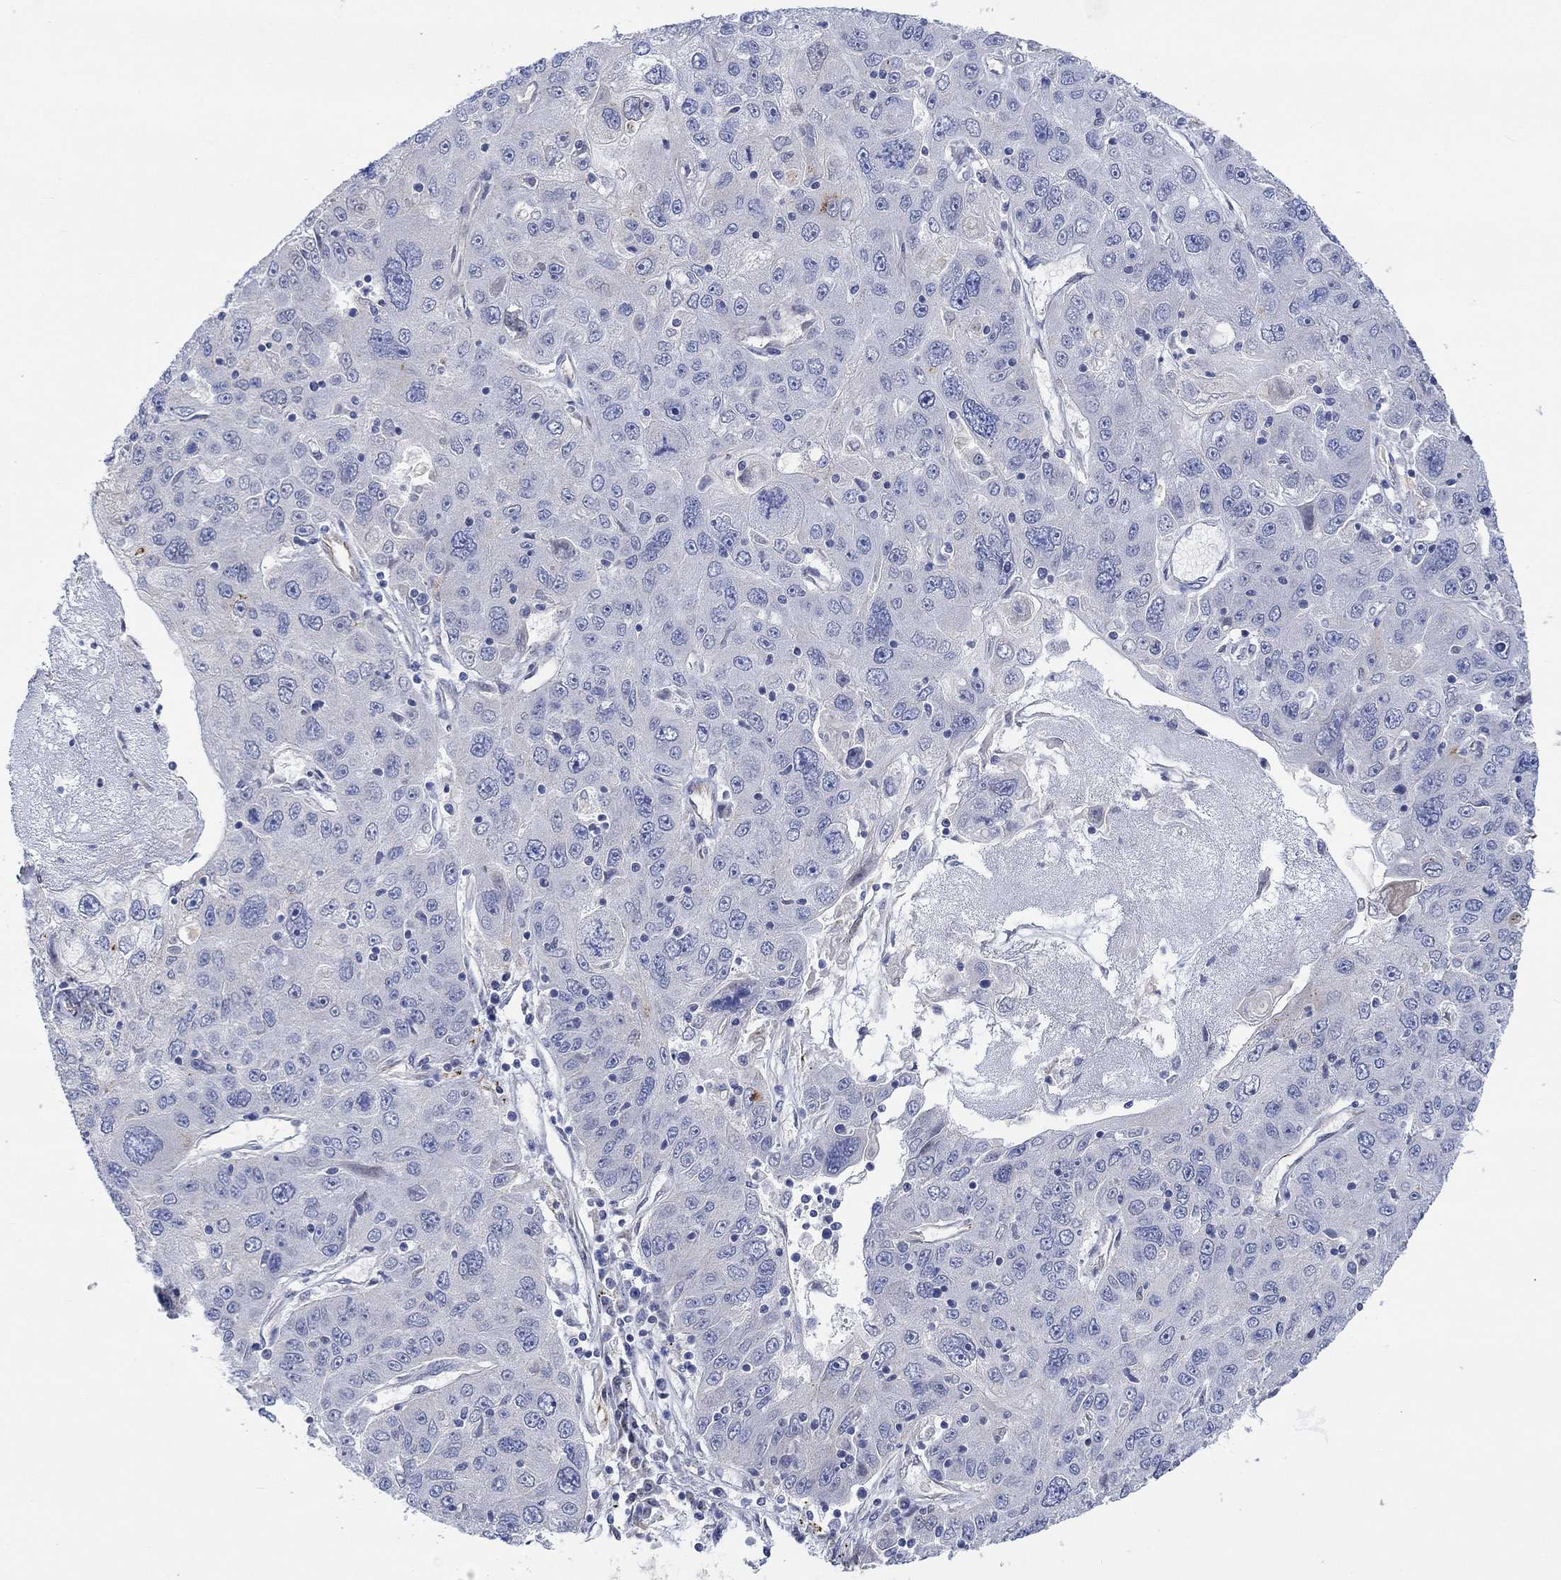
{"staining": {"intensity": "negative", "quantity": "none", "location": "none"}, "tissue": "stomach cancer", "cell_type": "Tumor cells", "image_type": "cancer", "snomed": [{"axis": "morphology", "description": "Adenocarcinoma, NOS"}, {"axis": "topography", "description": "Stomach"}], "caption": "An image of stomach cancer (adenocarcinoma) stained for a protein demonstrates no brown staining in tumor cells.", "gene": "CAMK1D", "patient": {"sex": "male", "age": 56}}